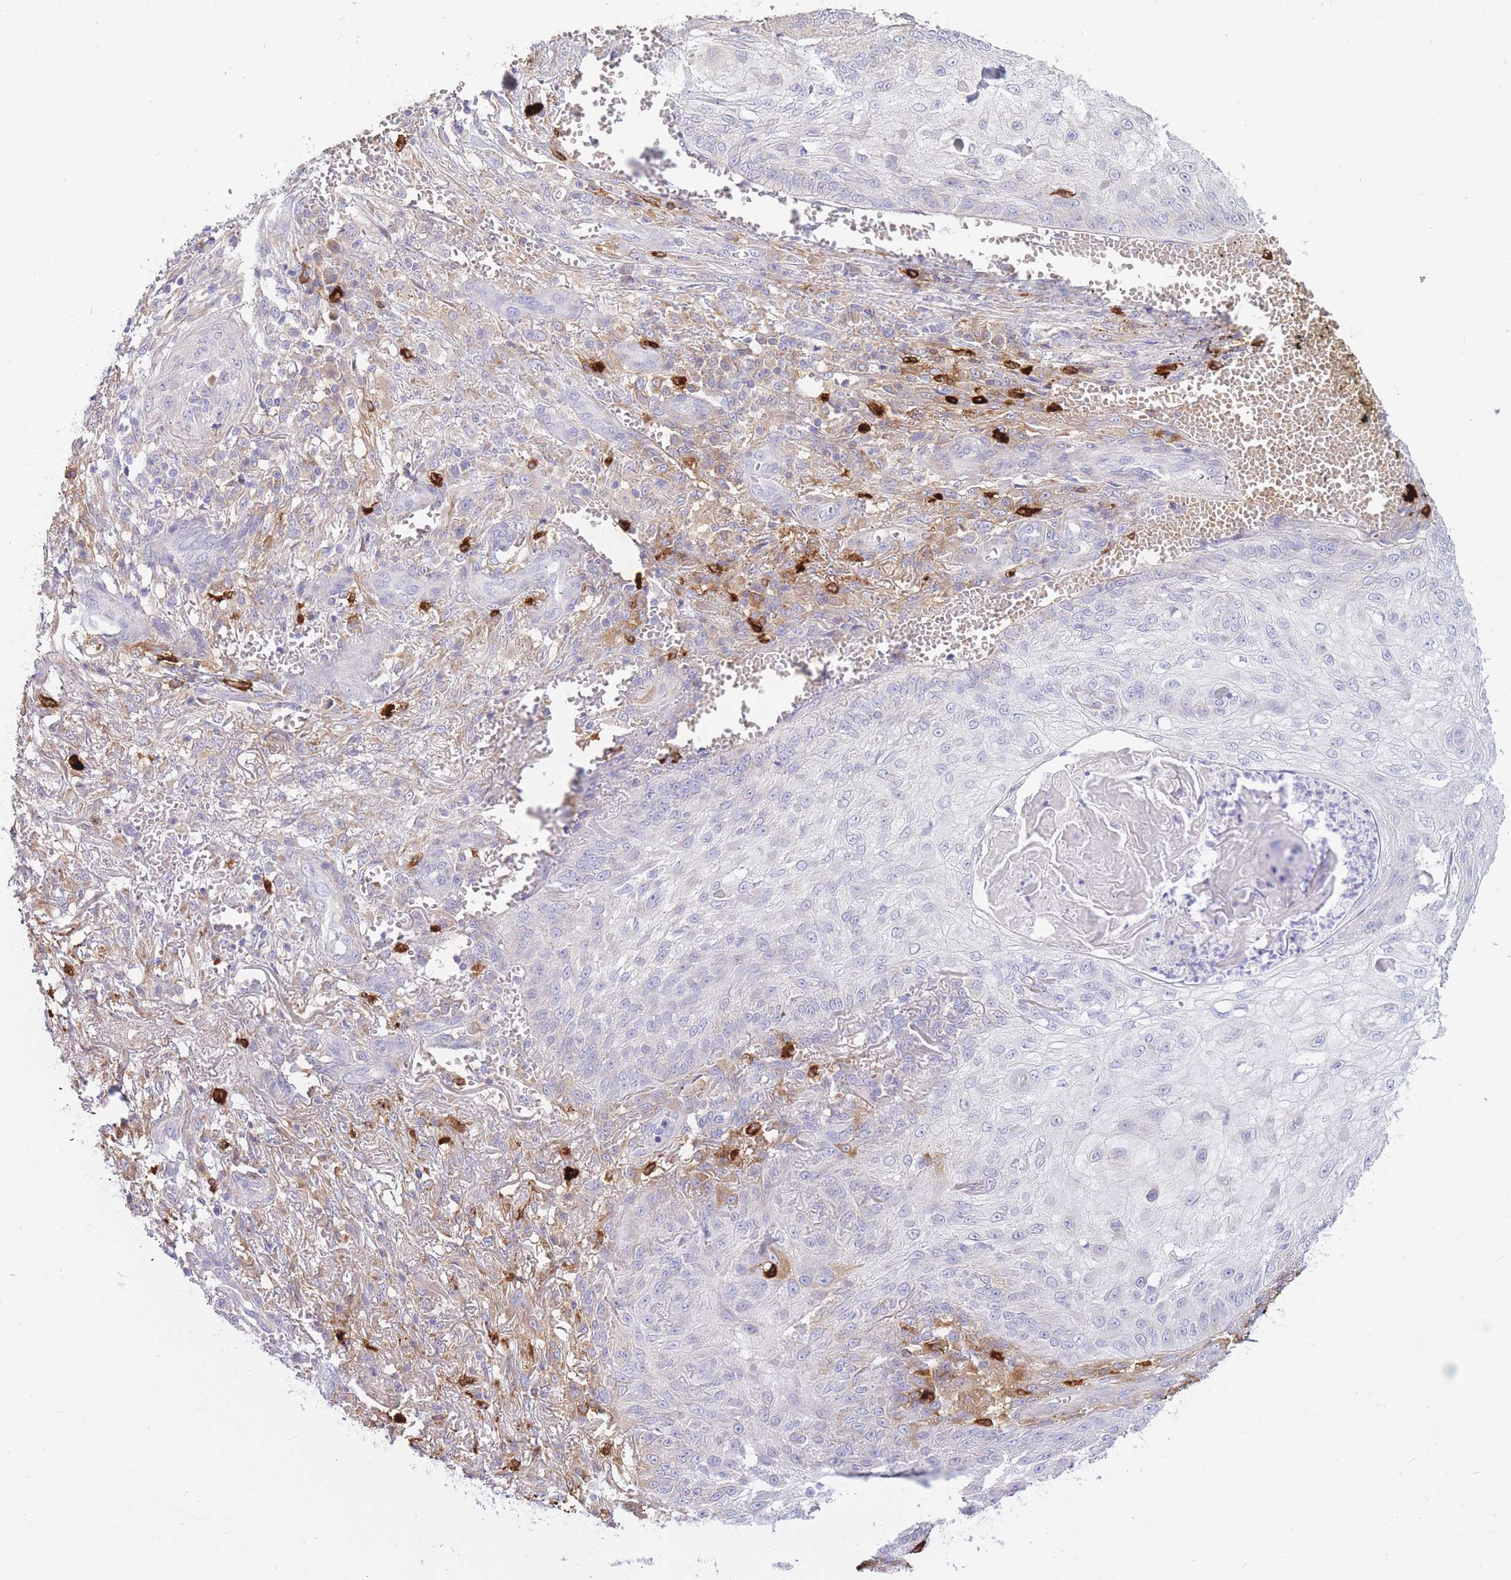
{"staining": {"intensity": "negative", "quantity": "none", "location": "none"}, "tissue": "skin cancer", "cell_type": "Tumor cells", "image_type": "cancer", "snomed": [{"axis": "morphology", "description": "Squamous cell carcinoma, NOS"}, {"axis": "topography", "description": "Skin"}], "caption": "Immunohistochemistry (IHC) photomicrograph of human skin cancer stained for a protein (brown), which reveals no staining in tumor cells. Brightfield microscopy of immunohistochemistry (IHC) stained with DAB (brown) and hematoxylin (blue), captured at high magnification.", "gene": "TPSD1", "patient": {"sex": "male", "age": 70}}